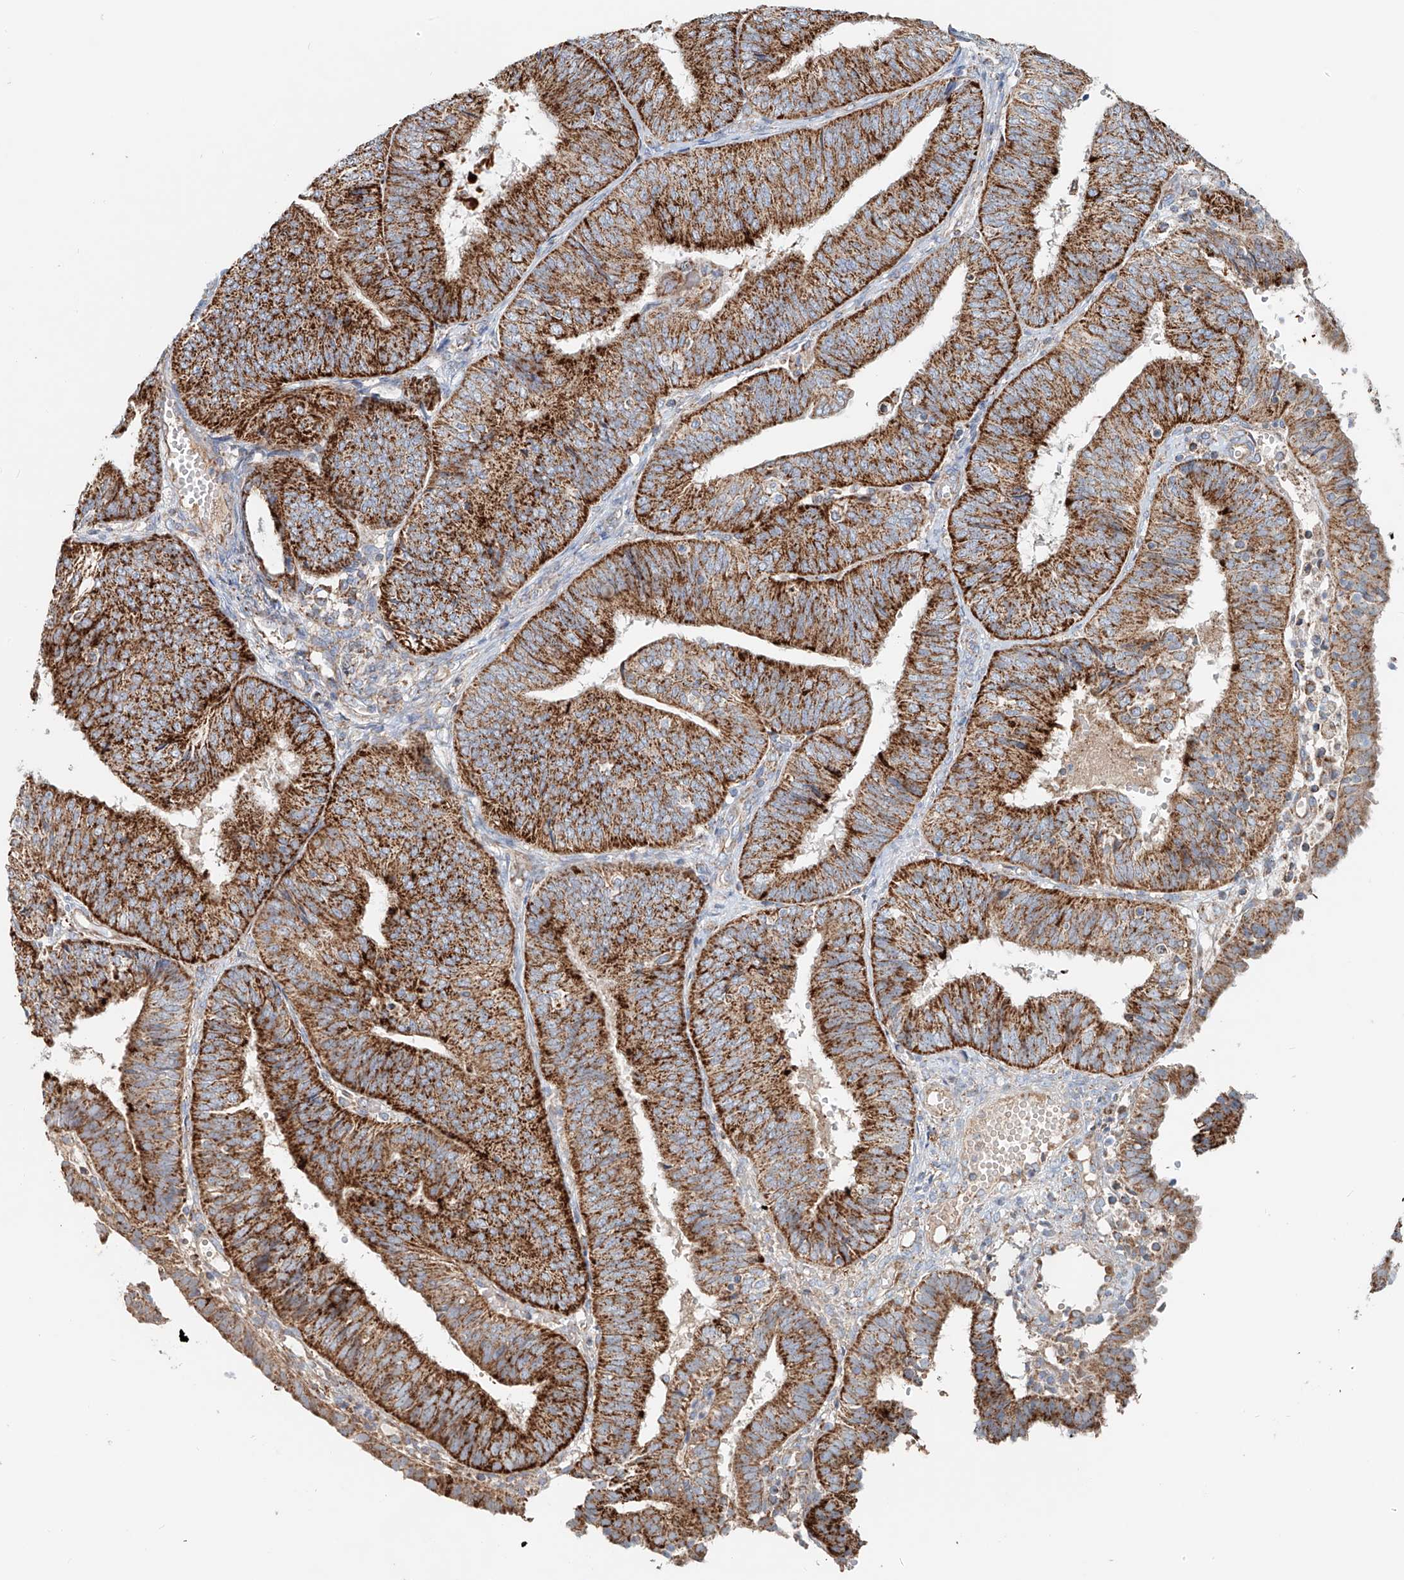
{"staining": {"intensity": "strong", "quantity": ">75%", "location": "cytoplasmic/membranous"}, "tissue": "endometrial cancer", "cell_type": "Tumor cells", "image_type": "cancer", "snomed": [{"axis": "morphology", "description": "Adenocarcinoma, NOS"}, {"axis": "topography", "description": "Endometrium"}], "caption": "Endometrial cancer stained for a protein (brown) demonstrates strong cytoplasmic/membranous positive positivity in approximately >75% of tumor cells.", "gene": "CARD10", "patient": {"sex": "female", "age": 58}}